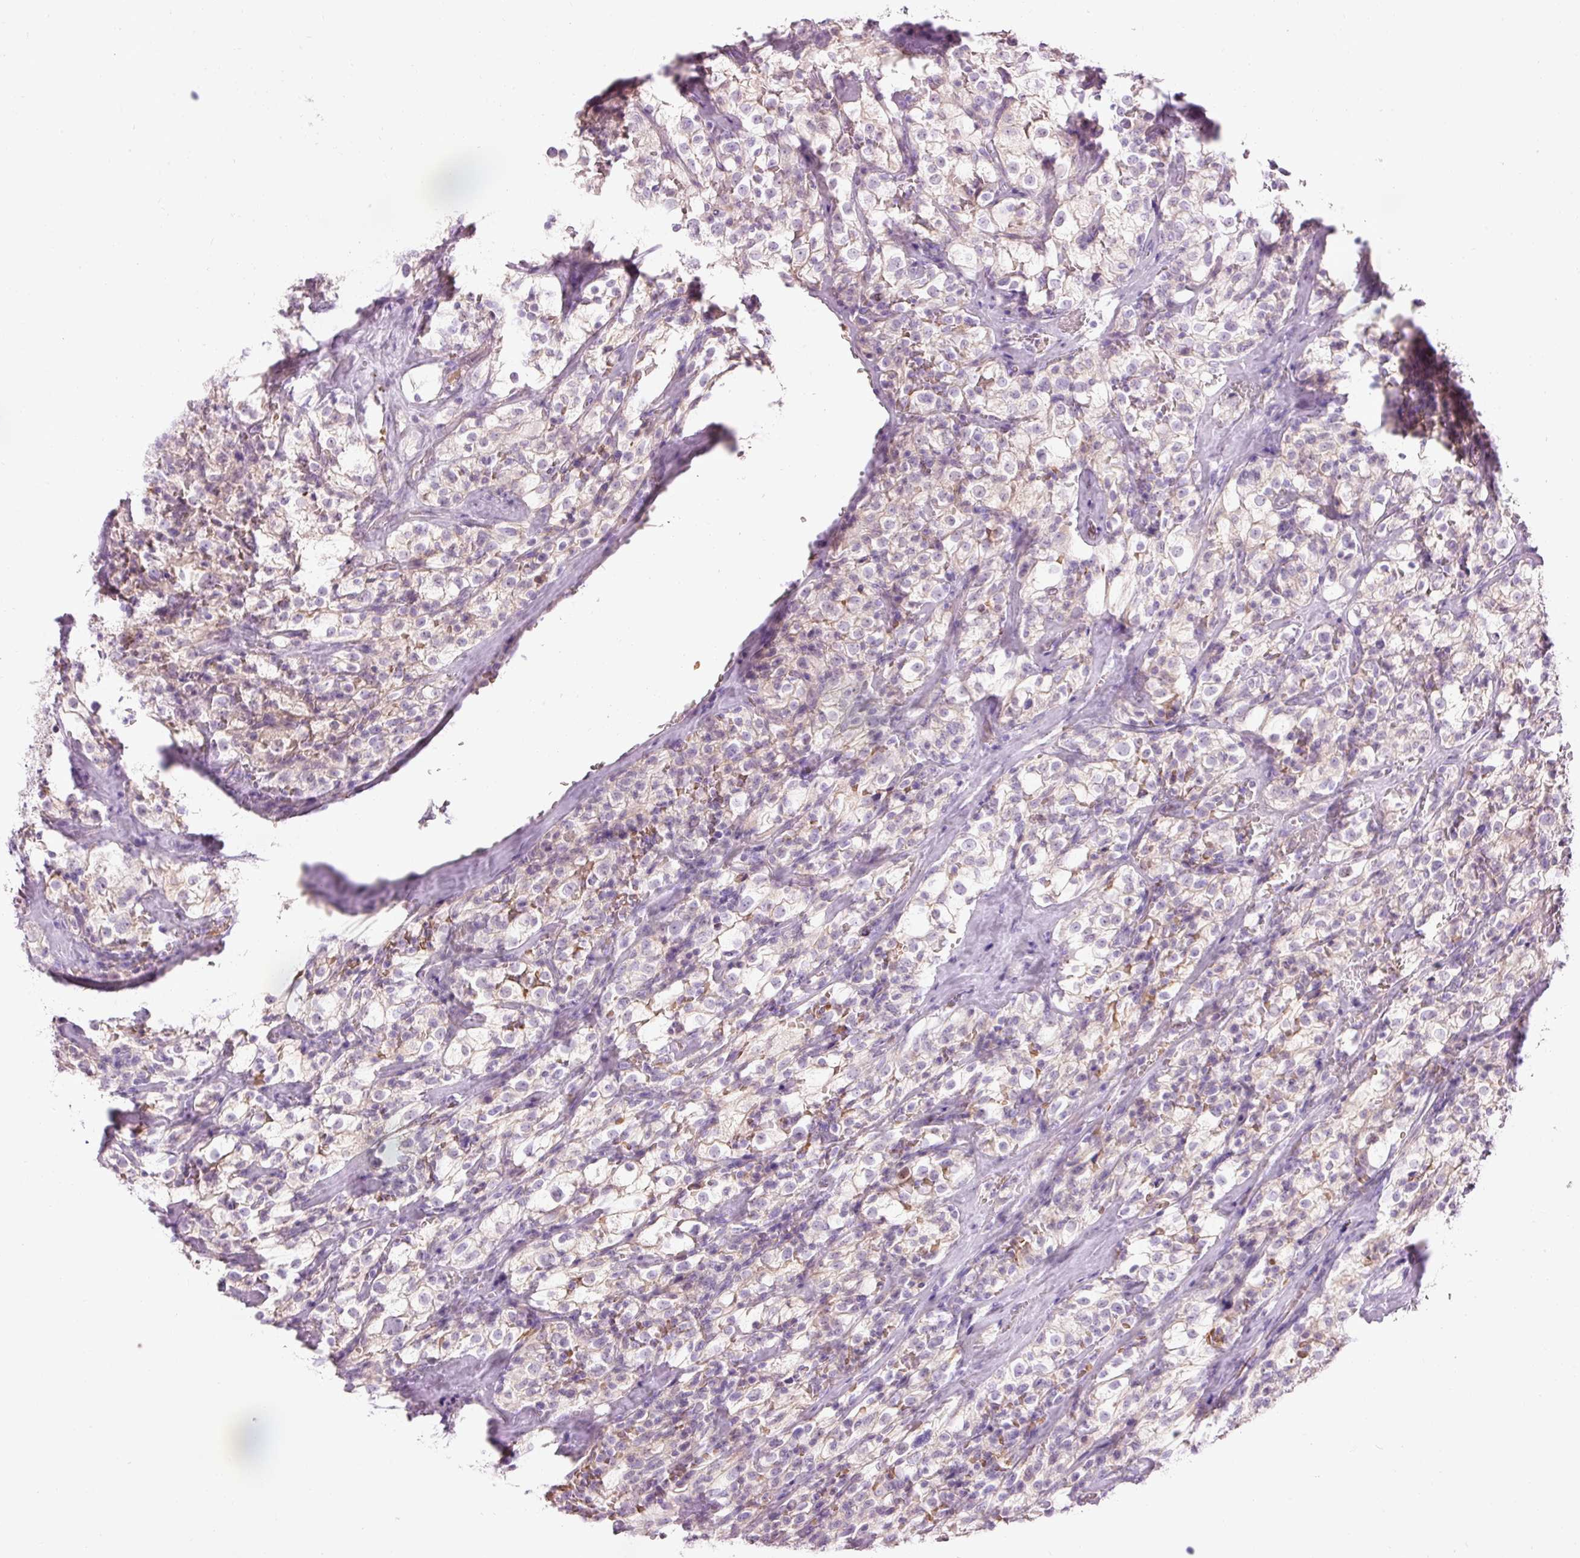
{"staining": {"intensity": "weak", "quantity": "<25%", "location": "cytoplasmic/membranous"}, "tissue": "renal cancer", "cell_type": "Tumor cells", "image_type": "cancer", "snomed": [{"axis": "morphology", "description": "Adenocarcinoma, NOS"}, {"axis": "topography", "description": "Kidney"}], "caption": "Tumor cells show no significant staining in renal cancer (adenocarcinoma).", "gene": "DHRS11", "patient": {"sex": "female", "age": 74}}